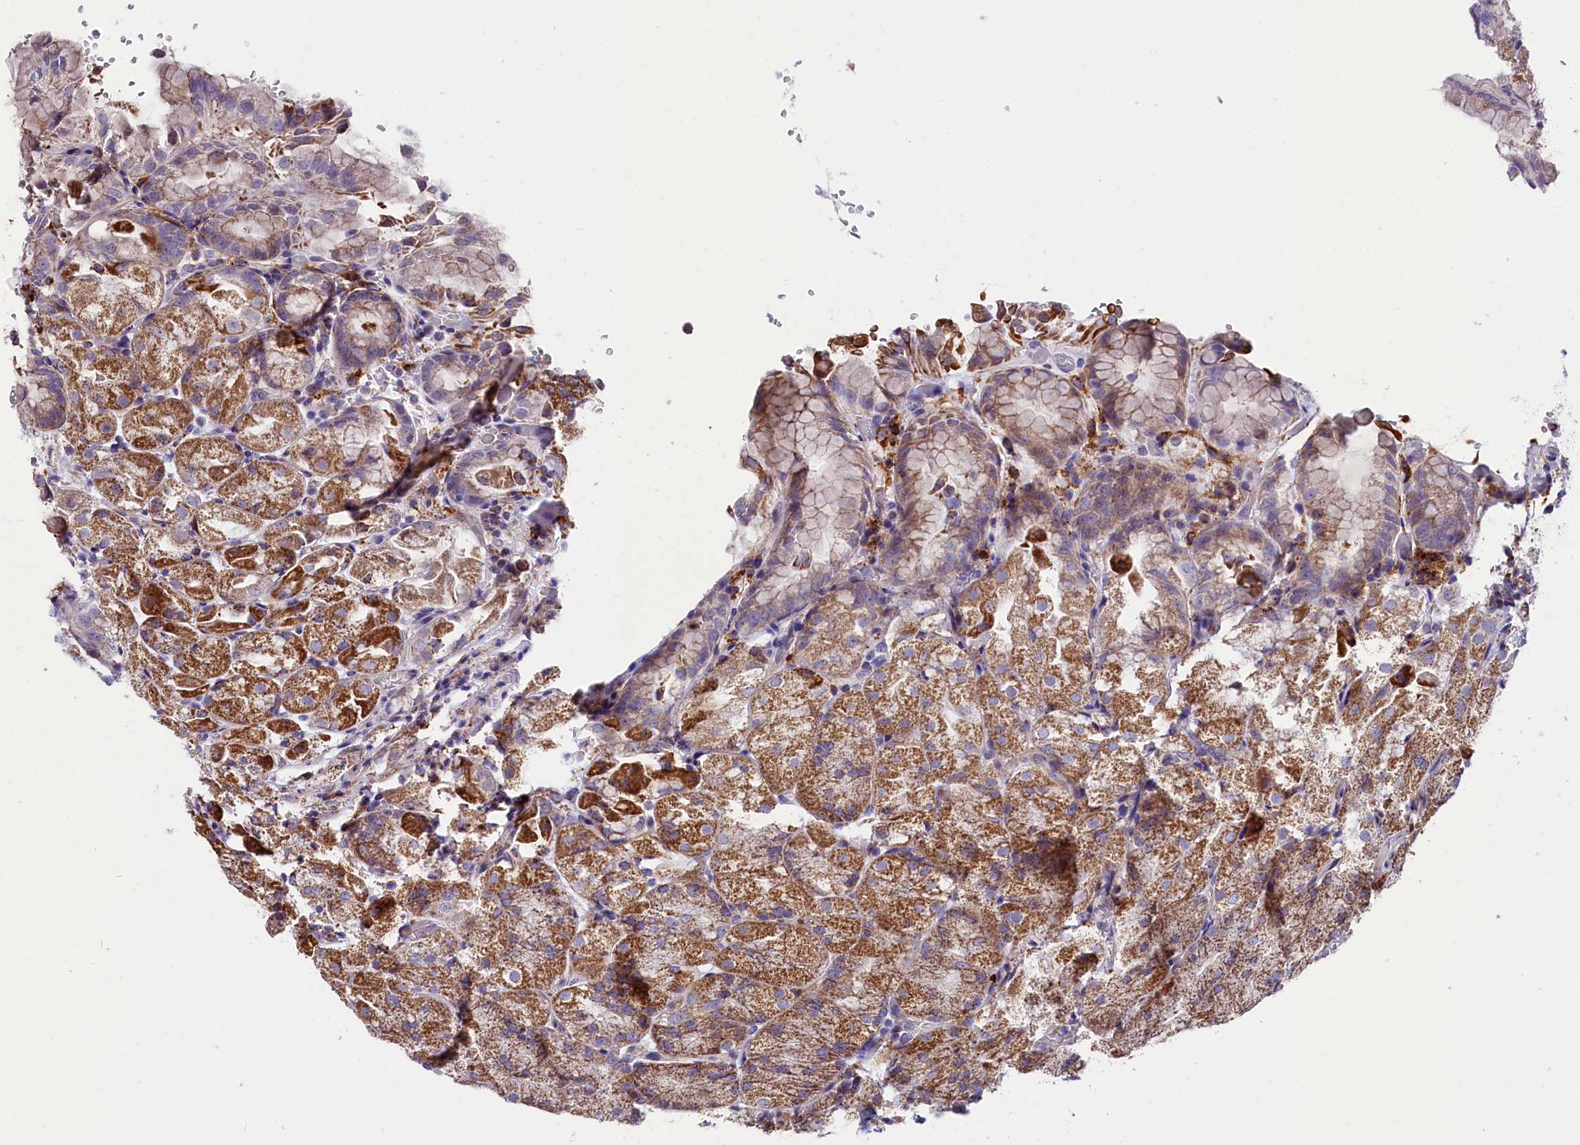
{"staining": {"intensity": "moderate", "quantity": "25%-75%", "location": "cytoplasmic/membranous"}, "tissue": "stomach", "cell_type": "Glandular cells", "image_type": "normal", "snomed": [{"axis": "morphology", "description": "Normal tissue, NOS"}, {"axis": "topography", "description": "Stomach, upper"}, {"axis": "topography", "description": "Stomach, lower"}], "caption": "Immunohistochemistry photomicrograph of normal stomach stained for a protein (brown), which displays medium levels of moderate cytoplasmic/membranous staining in about 25%-75% of glandular cells.", "gene": "IL20RA", "patient": {"sex": "male", "age": 62}}